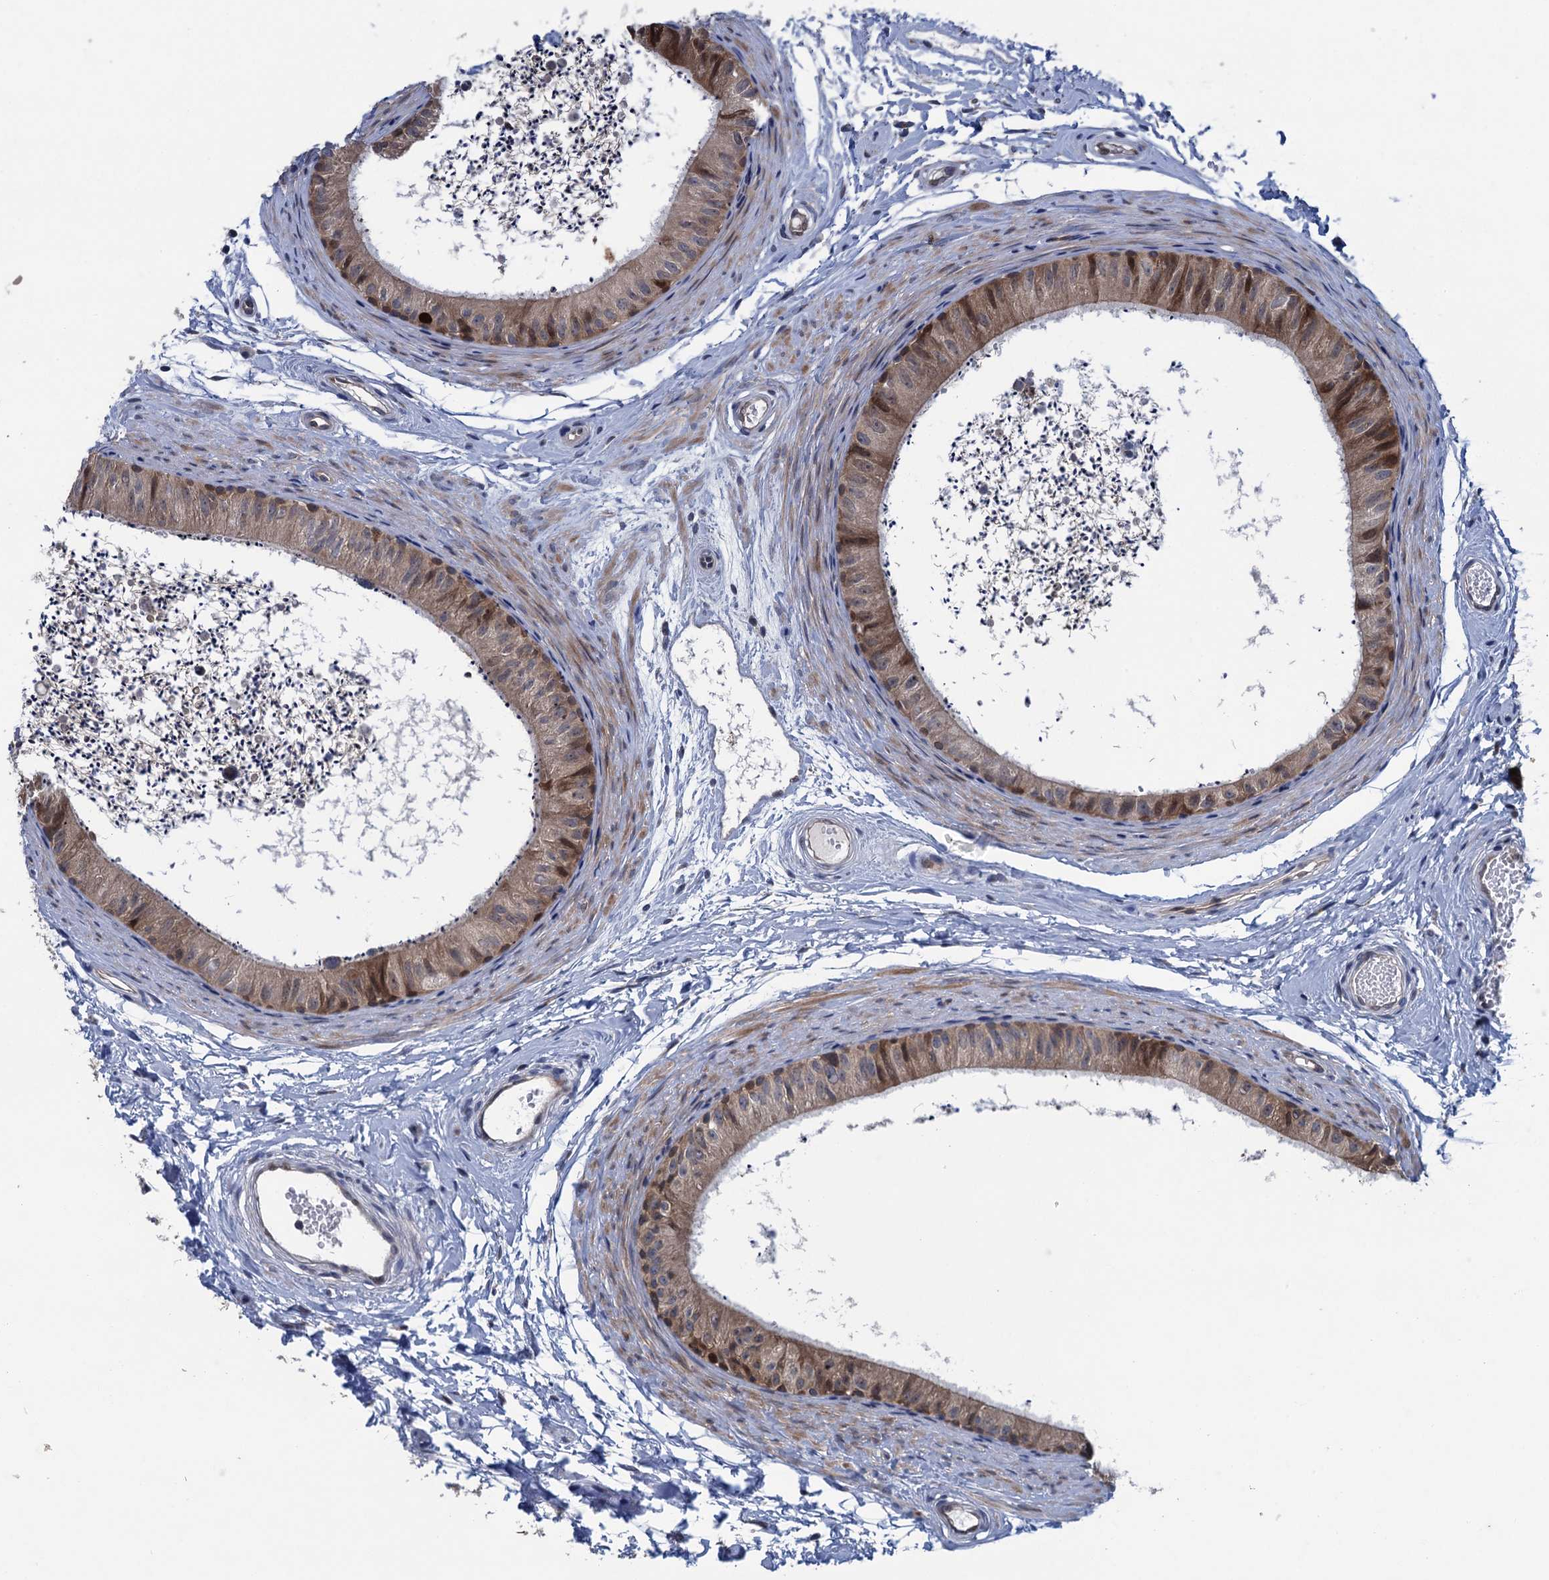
{"staining": {"intensity": "moderate", "quantity": "<25%", "location": "cytoplasmic/membranous,nuclear"}, "tissue": "epididymis", "cell_type": "Glandular cells", "image_type": "normal", "snomed": [{"axis": "morphology", "description": "Normal tissue, NOS"}, {"axis": "topography", "description": "Epididymis"}], "caption": "Brown immunohistochemical staining in unremarkable epididymis exhibits moderate cytoplasmic/membranous,nuclear expression in about <25% of glandular cells. (DAB IHC with brightfield microscopy, high magnification).", "gene": "CNTN5", "patient": {"sex": "male", "age": 56}}